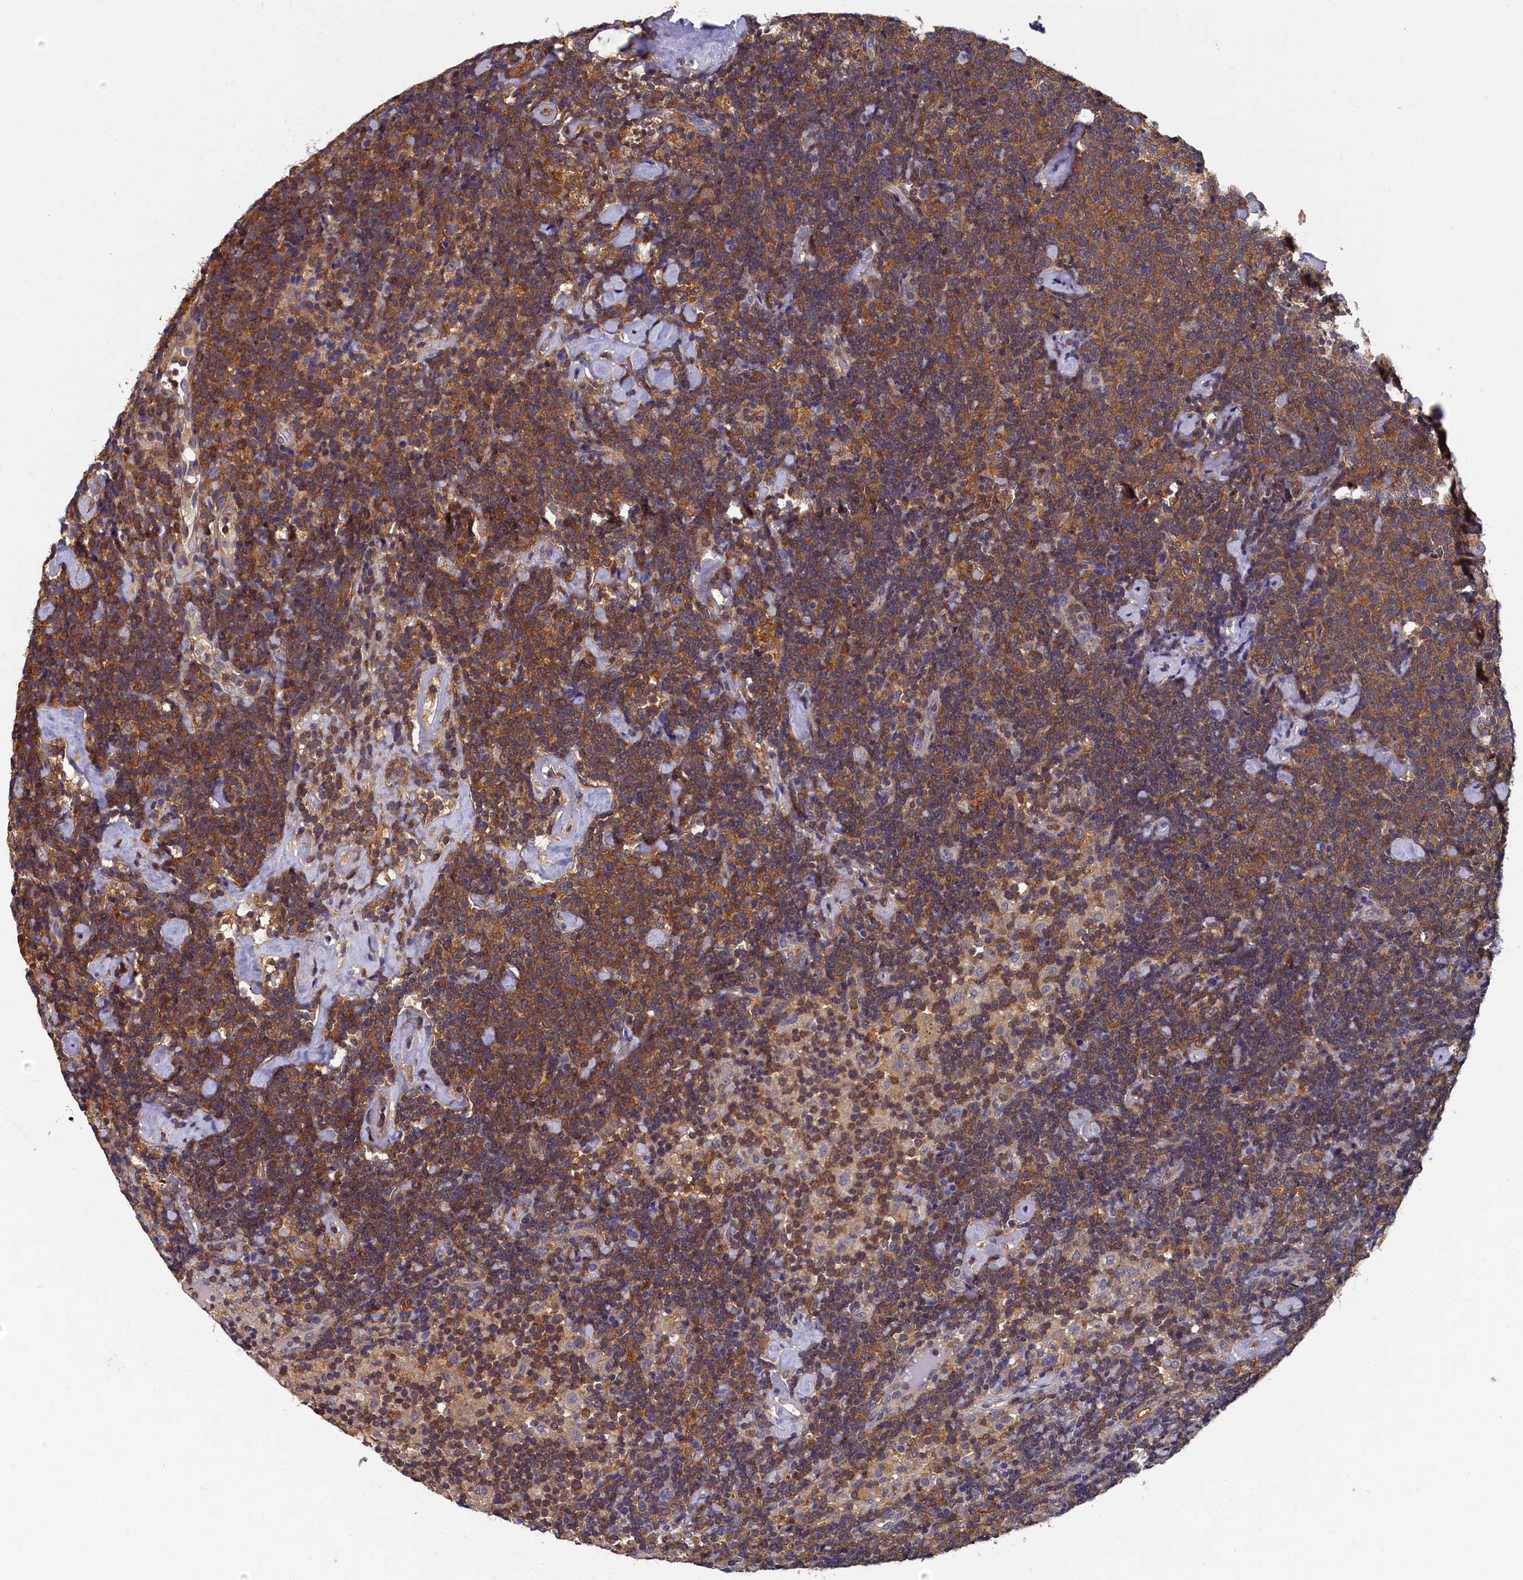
{"staining": {"intensity": "moderate", "quantity": ">75%", "location": "cytoplasmic/membranous"}, "tissue": "lymphoma", "cell_type": "Tumor cells", "image_type": "cancer", "snomed": [{"axis": "morphology", "description": "Malignant lymphoma, non-Hodgkin's type, High grade"}, {"axis": "topography", "description": "Lymph node"}], "caption": "The histopathology image demonstrates immunohistochemical staining of lymphoma. There is moderate cytoplasmic/membranous staining is appreciated in approximately >75% of tumor cells. Ihc stains the protein of interest in brown and the nuclei are stained blue.", "gene": "TBCB", "patient": {"sex": "male", "age": 61}}